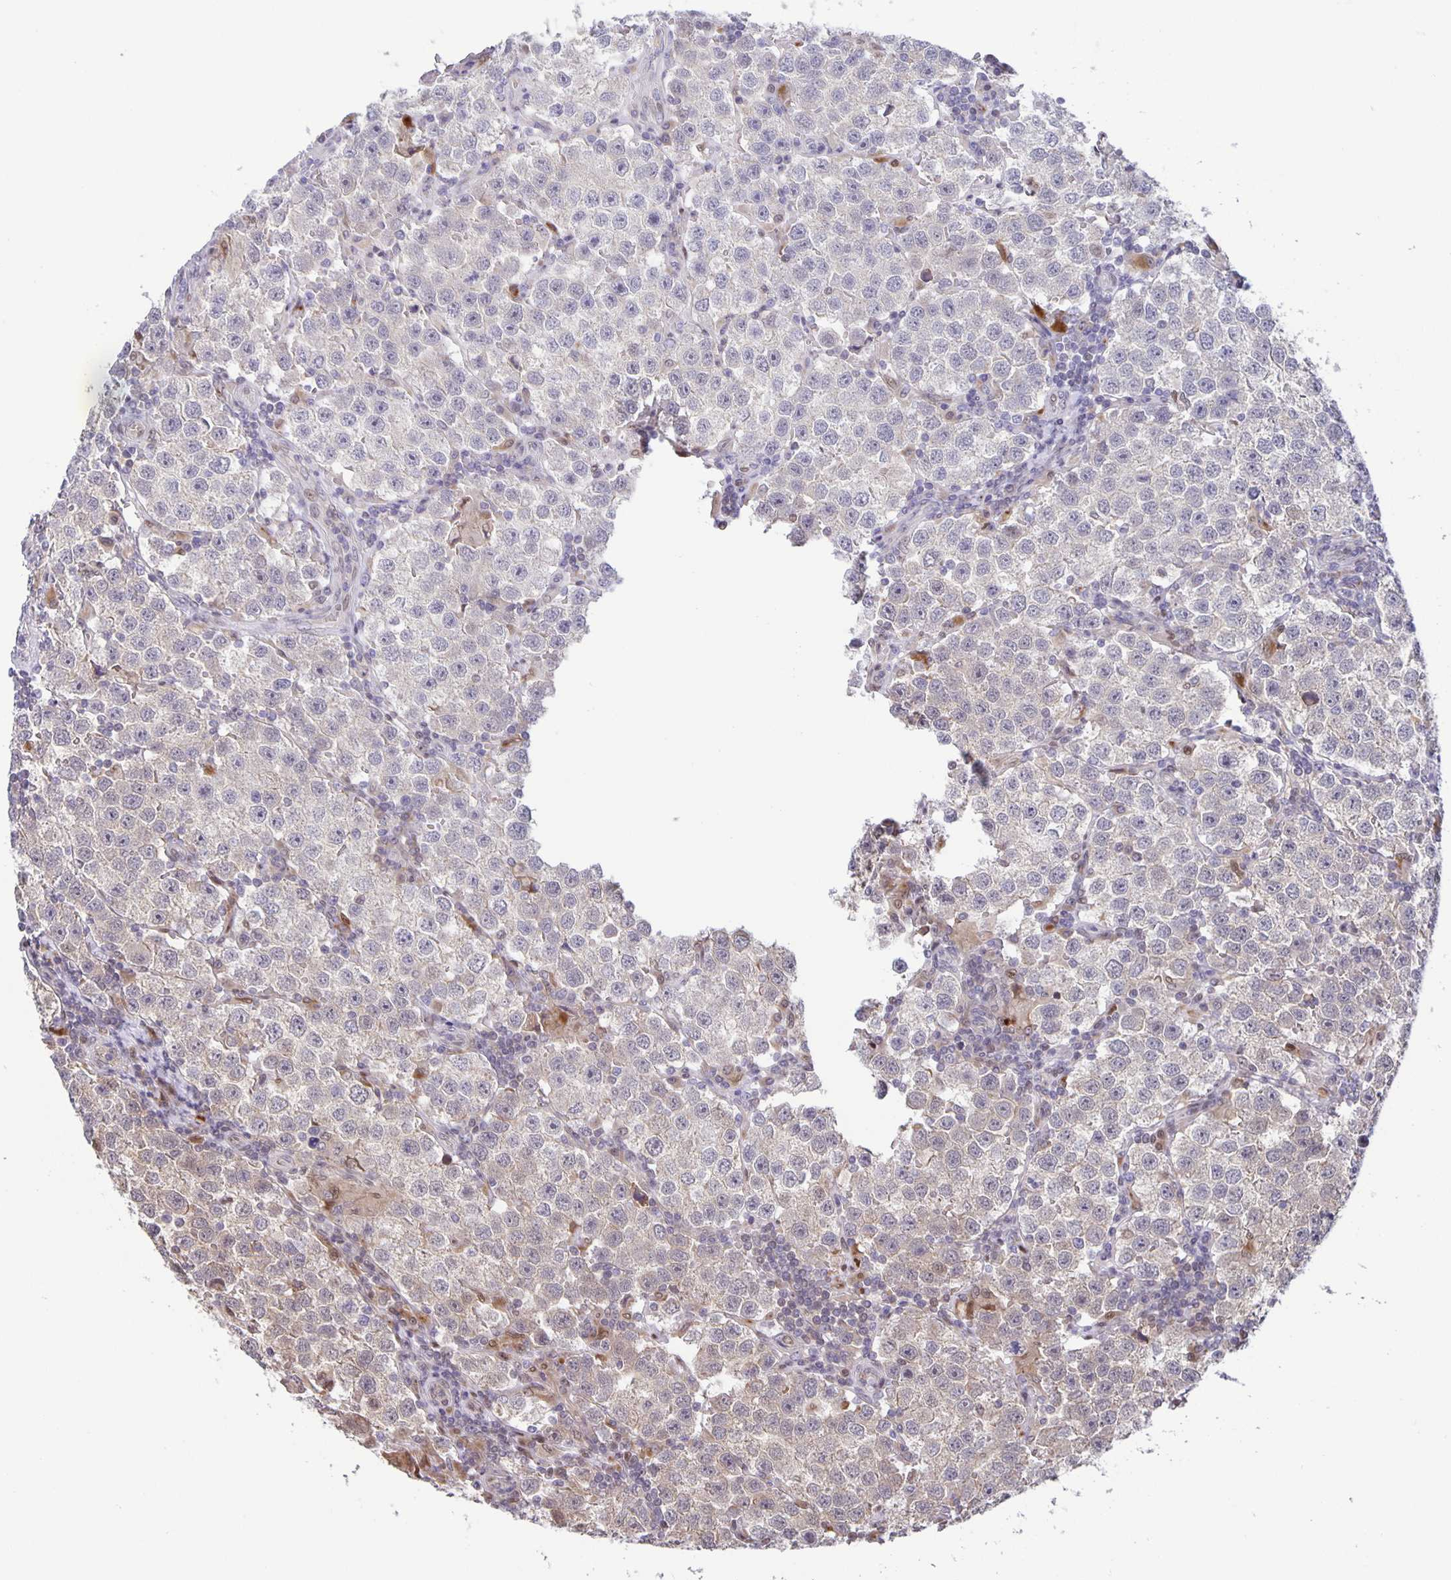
{"staining": {"intensity": "negative", "quantity": "none", "location": "none"}, "tissue": "testis cancer", "cell_type": "Tumor cells", "image_type": "cancer", "snomed": [{"axis": "morphology", "description": "Seminoma, NOS"}, {"axis": "topography", "description": "Testis"}], "caption": "Immunohistochemistry (IHC) of testis cancer (seminoma) reveals no positivity in tumor cells. (DAB (3,3'-diaminobenzidine) IHC with hematoxylin counter stain).", "gene": "MAPK12", "patient": {"sex": "male", "age": 37}}